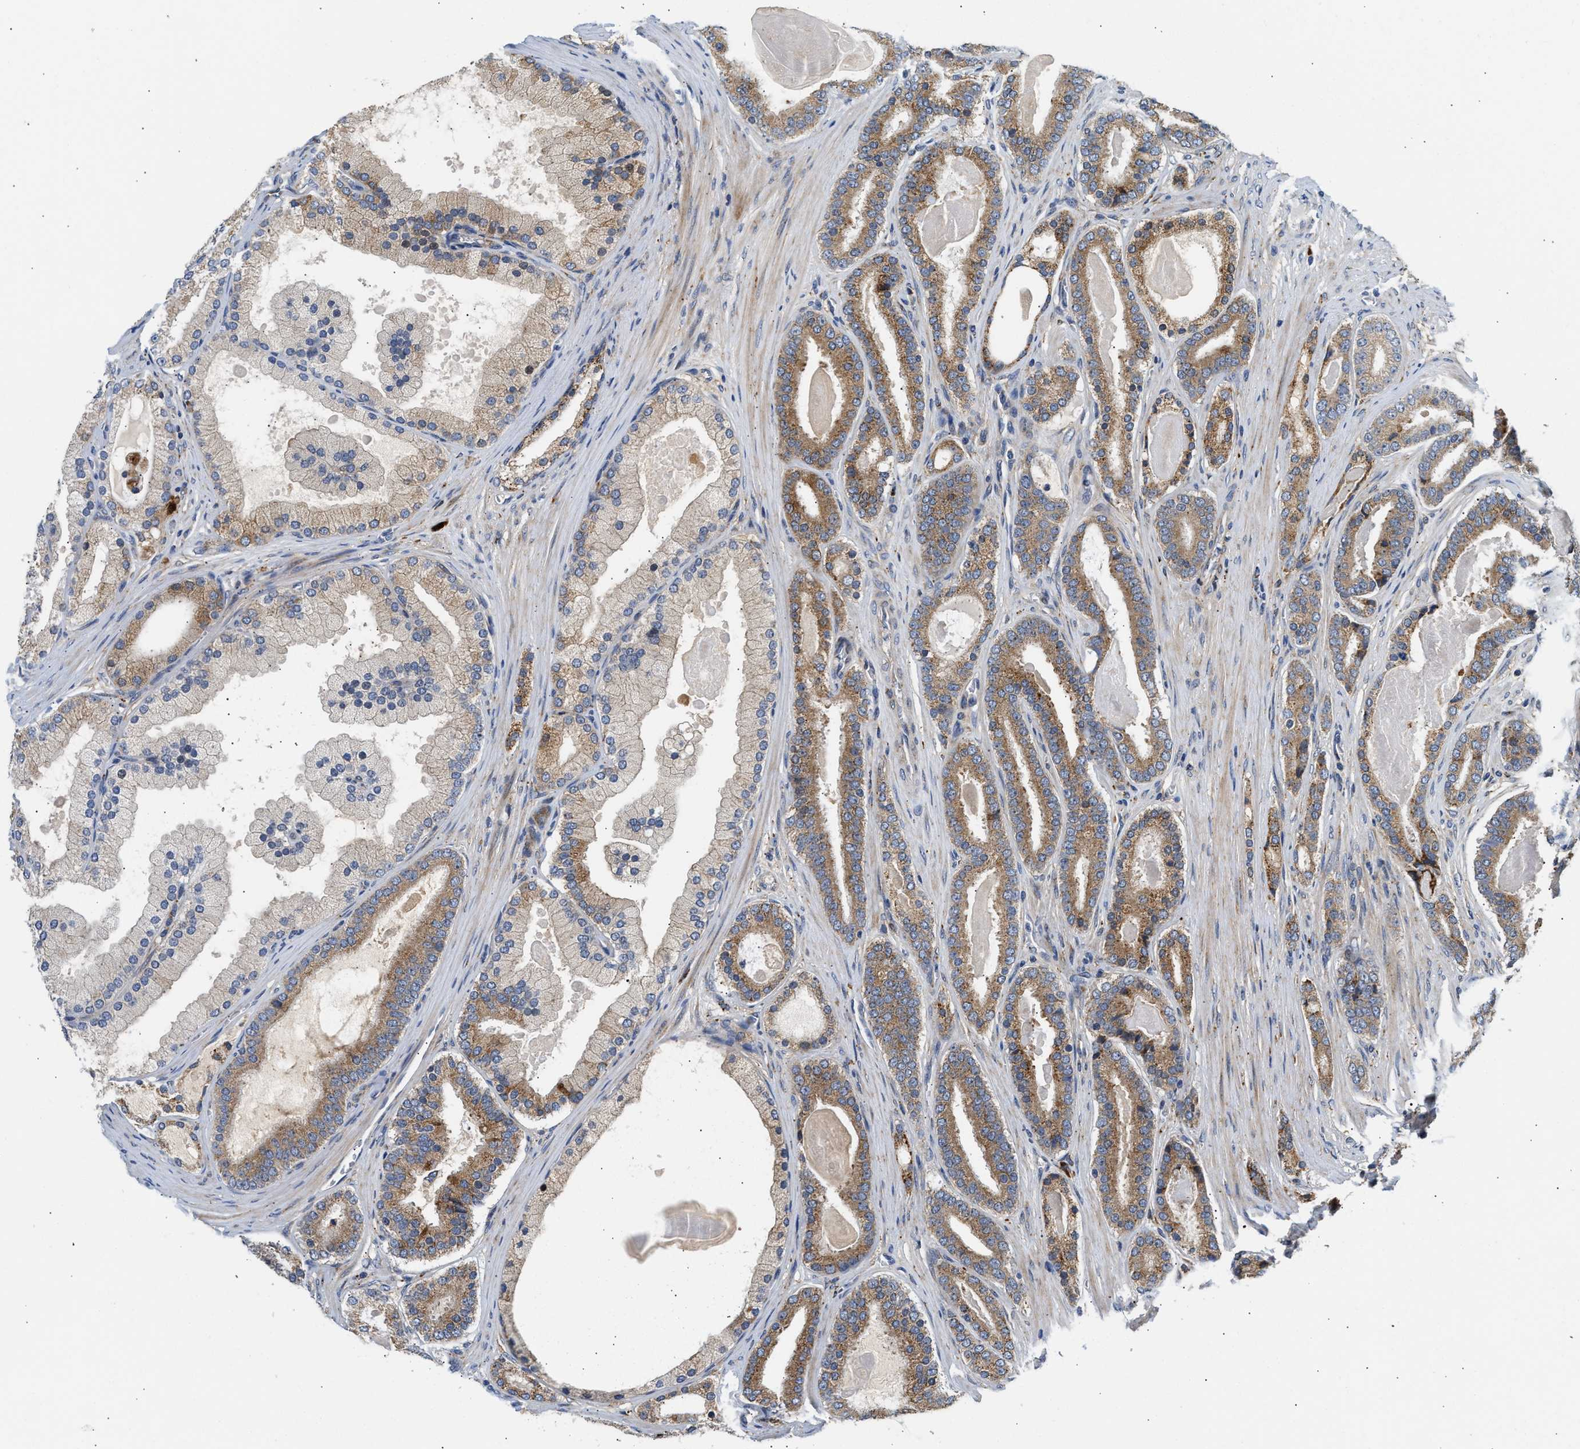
{"staining": {"intensity": "moderate", "quantity": "25%-75%", "location": "cytoplasmic/membranous"}, "tissue": "prostate cancer", "cell_type": "Tumor cells", "image_type": "cancer", "snomed": [{"axis": "morphology", "description": "Adenocarcinoma, High grade"}, {"axis": "topography", "description": "Prostate"}], "caption": "Approximately 25%-75% of tumor cells in human high-grade adenocarcinoma (prostate) display moderate cytoplasmic/membranous protein staining as visualized by brown immunohistochemical staining.", "gene": "AMZ1", "patient": {"sex": "male", "age": 60}}